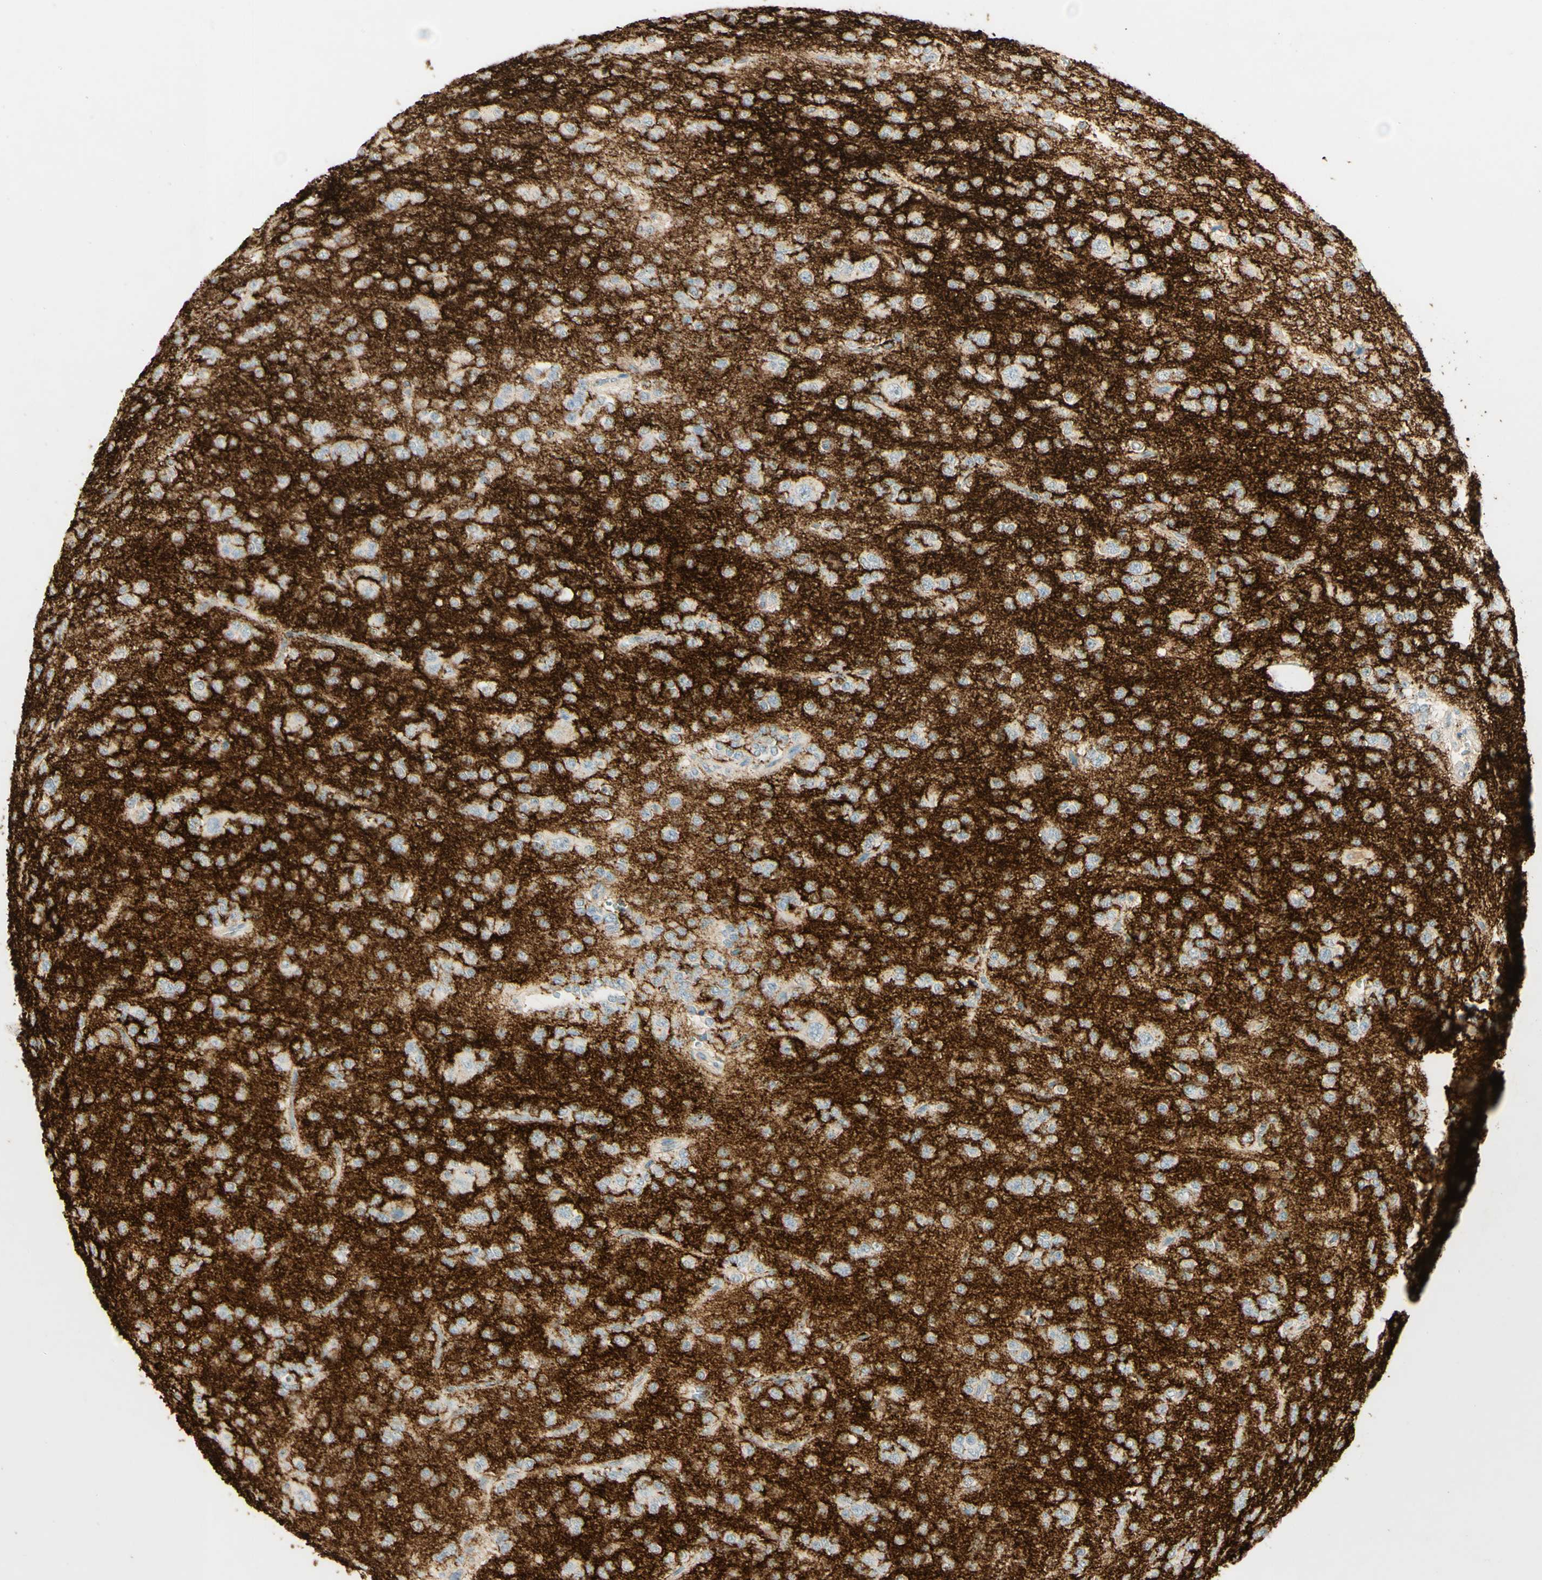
{"staining": {"intensity": "negative", "quantity": "none", "location": "none"}, "tissue": "glioma", "cell_type": "Tumor cells", "image_type": "cancer", "snomed": [{"axis": "morphology", "description": "Glioma, malignant, Low grade"}, {"axis": "topography", "description": "Brain"}], "caption": "Tumor cells show no significant protein expression in malignant glioma (low-grade).", "gene": "TNN", "patient": {"sex": "male", "age": 38}}